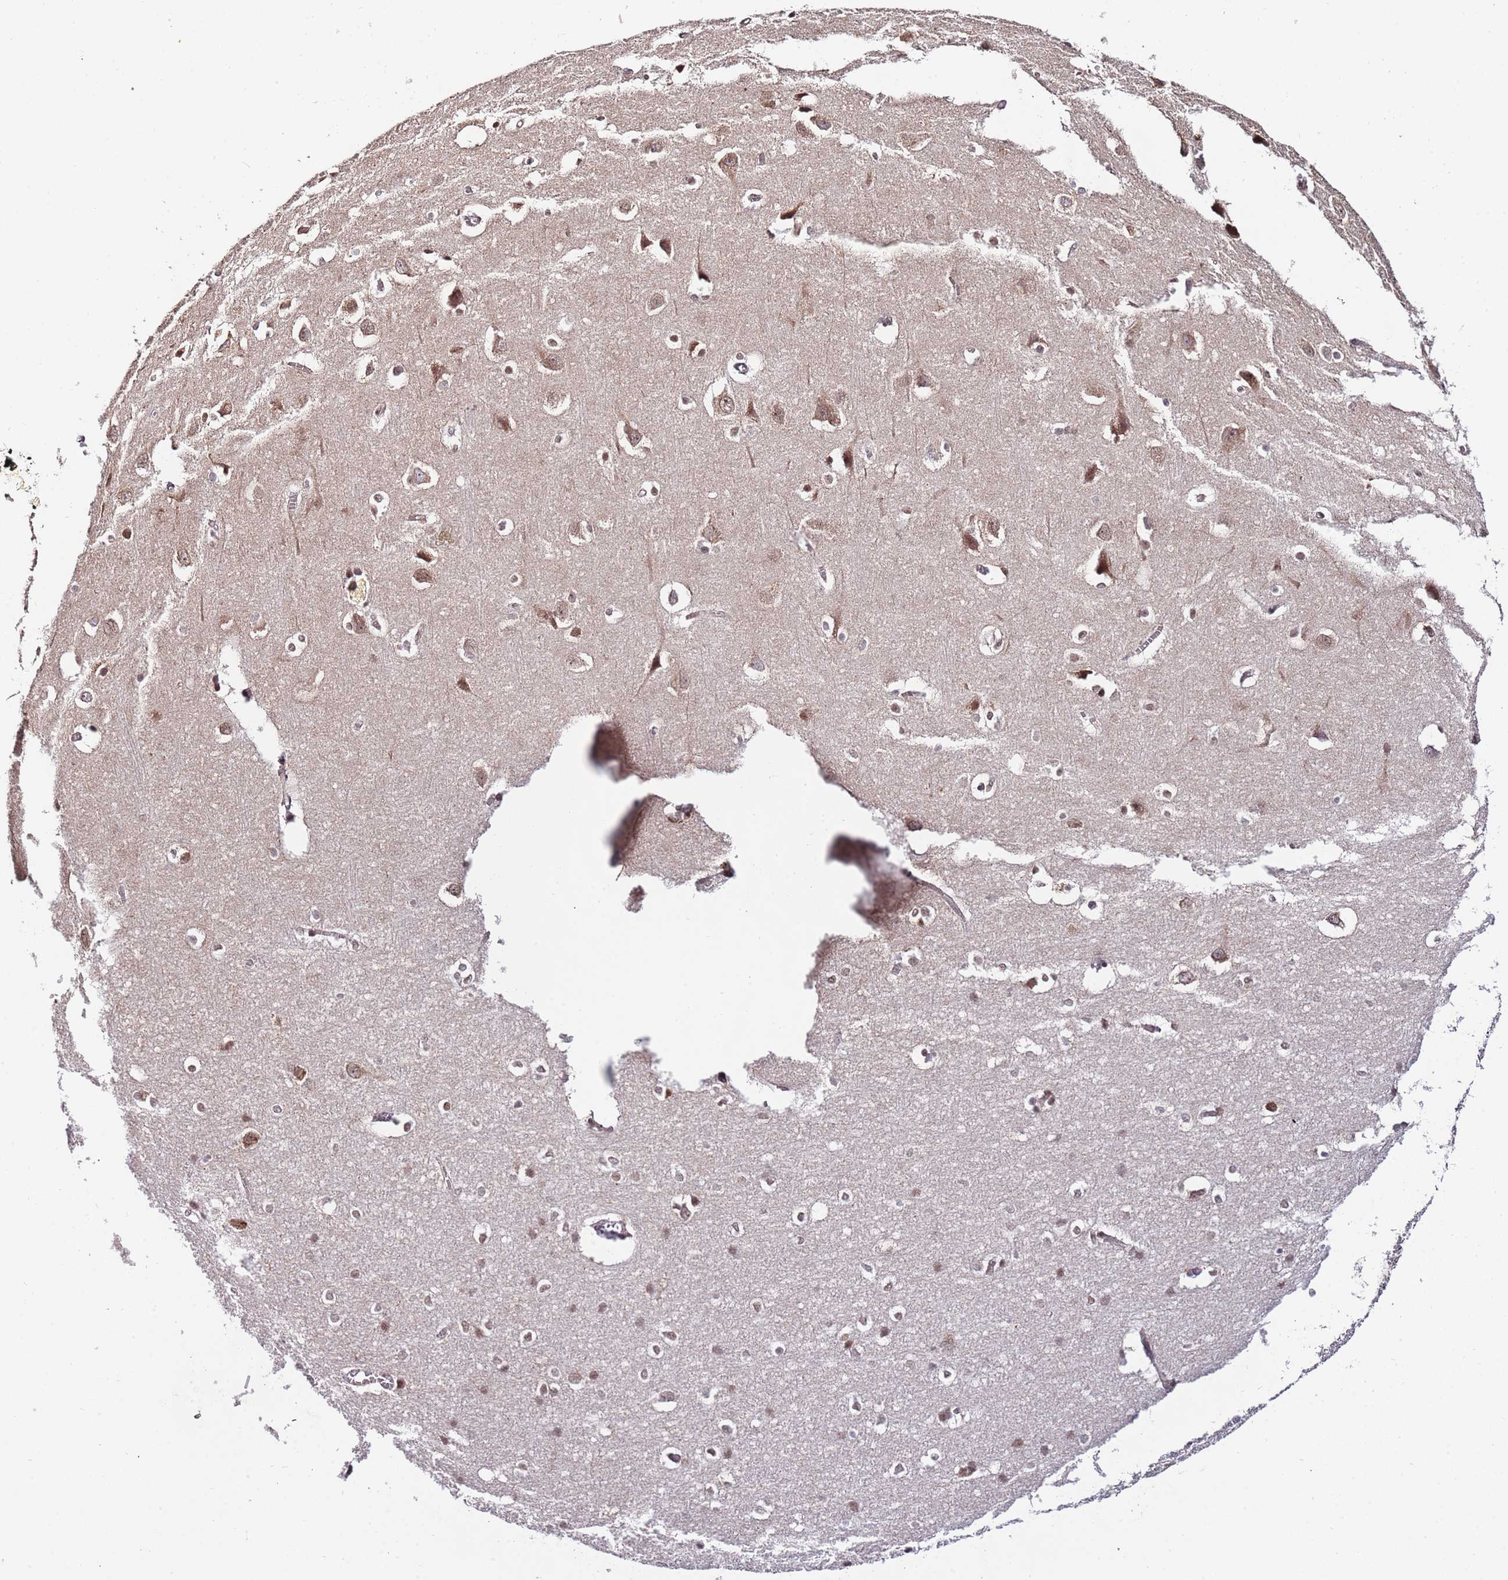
{"staining": {"intensity": "negative", "quantity": "none", "location": "none"}, "tissue": "cerebral cortex", "cell_type": "Endothelial cells", "image_type": "normal", "snomed": [{"axis": "morphology", "description": "Normal tissue, NOS"}, {"axis": "topography", "description": "Cerebral cortex"}], "caption": "Histopathology image shows no significant protein positivity in endothelial cells of unremarkable cerebral cortex.", "gene": "RIF1", "patient": {"sex": "male", "age": 37}}